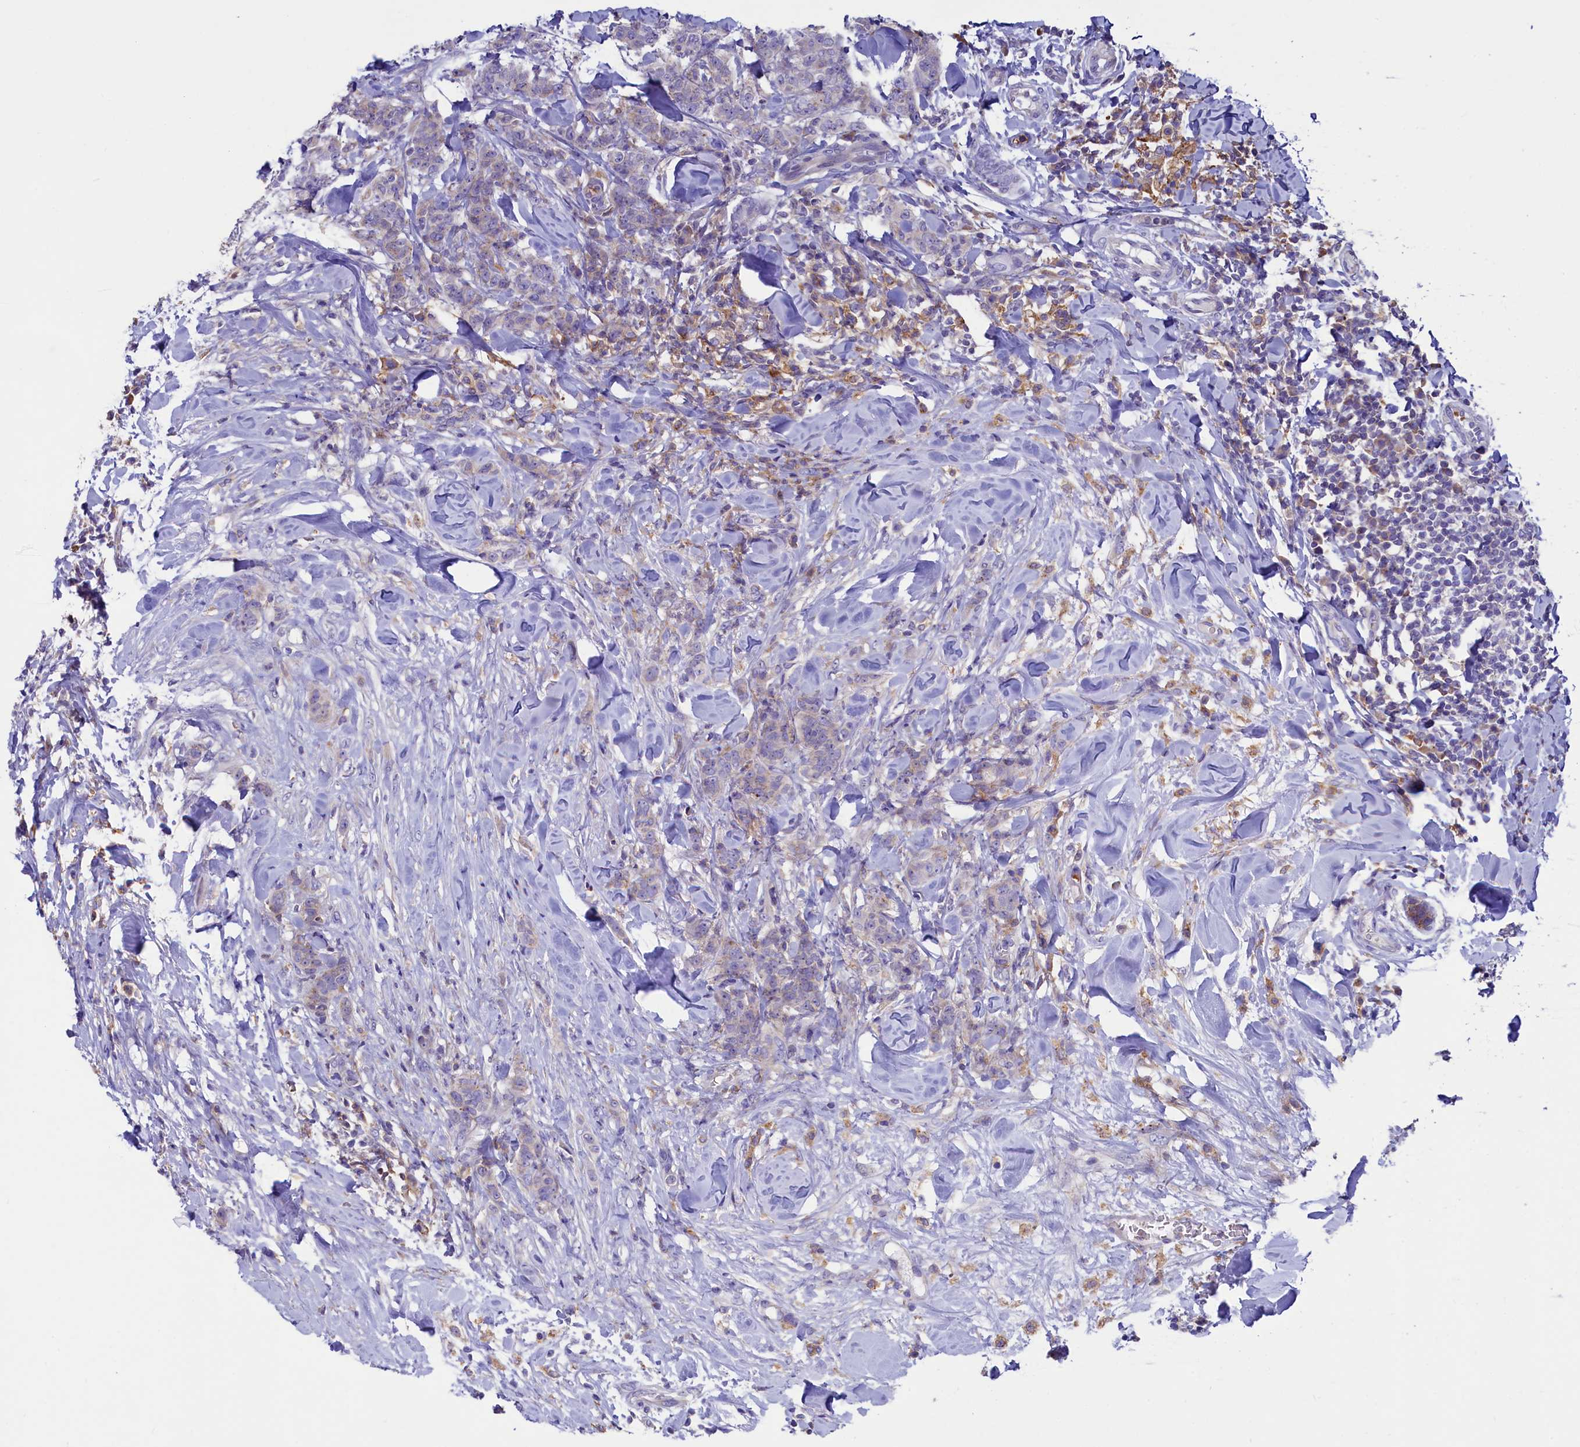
{"staining": {"intensity": "negative", "quantity": "none", "location": "none"}, "tissue": "breast cancer", "cell_type": "Tumor cells", "image_type": "cancer", "snomed": [{"axis": "morphology", "description": "Duct carcinoma"}, {"axis": "topography", "description": "Breast"}], "caption": "High power microscopy image of an immunohistochemistry photomicrograph of invasive ductal carcinoma (breast), revealing no significant positivity in tumor cells. The staining was performed using DAB (3,3'-diaminobenzidine) to visualize the protein expression in brown, while the nuclei were stained in blue with hematoxylin (Magnification: 20x).", "gene": "HPS6", "patient": {"sex": "female", "age": 40}}